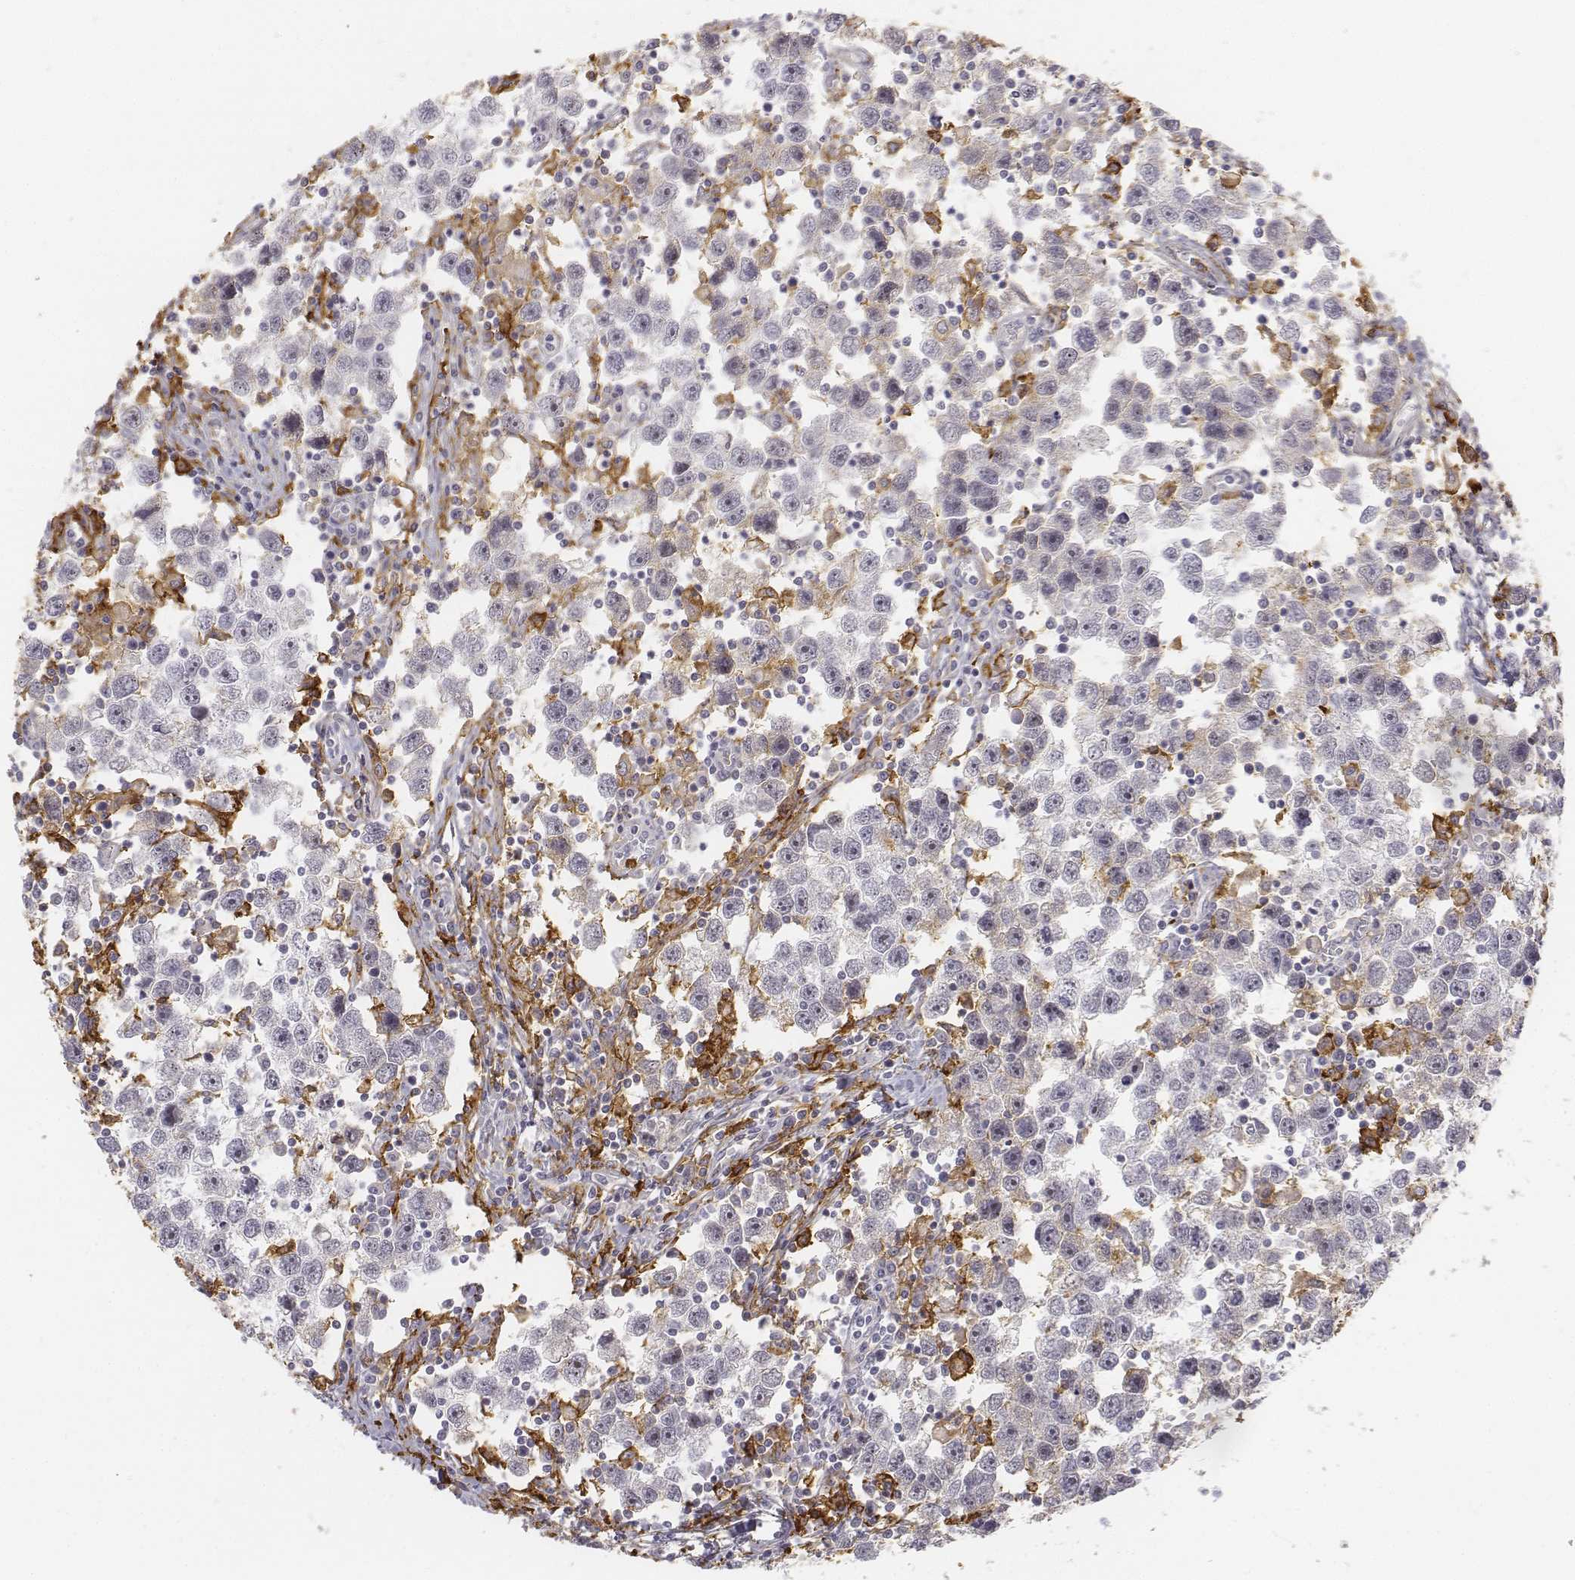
{"staining": {"intensity": "negative", "quantity": "none", "location": "none"}, "tissue": "testis cancer", "cell_type": "Tumor cells", "image_type": "cancer", "snomed": [{"axis": "morphology", "description": "Seminoma, NOS"}, {"axis": "topography", "description": "Testis"}], "caption": "Immunohistochemistry (IHC) micrograph of human seminoma (testis) stained for a protein (brown), which shows no staining in tumor cells.", "gene": "CD14", "patient": {"sex": "male", "age": 30}}